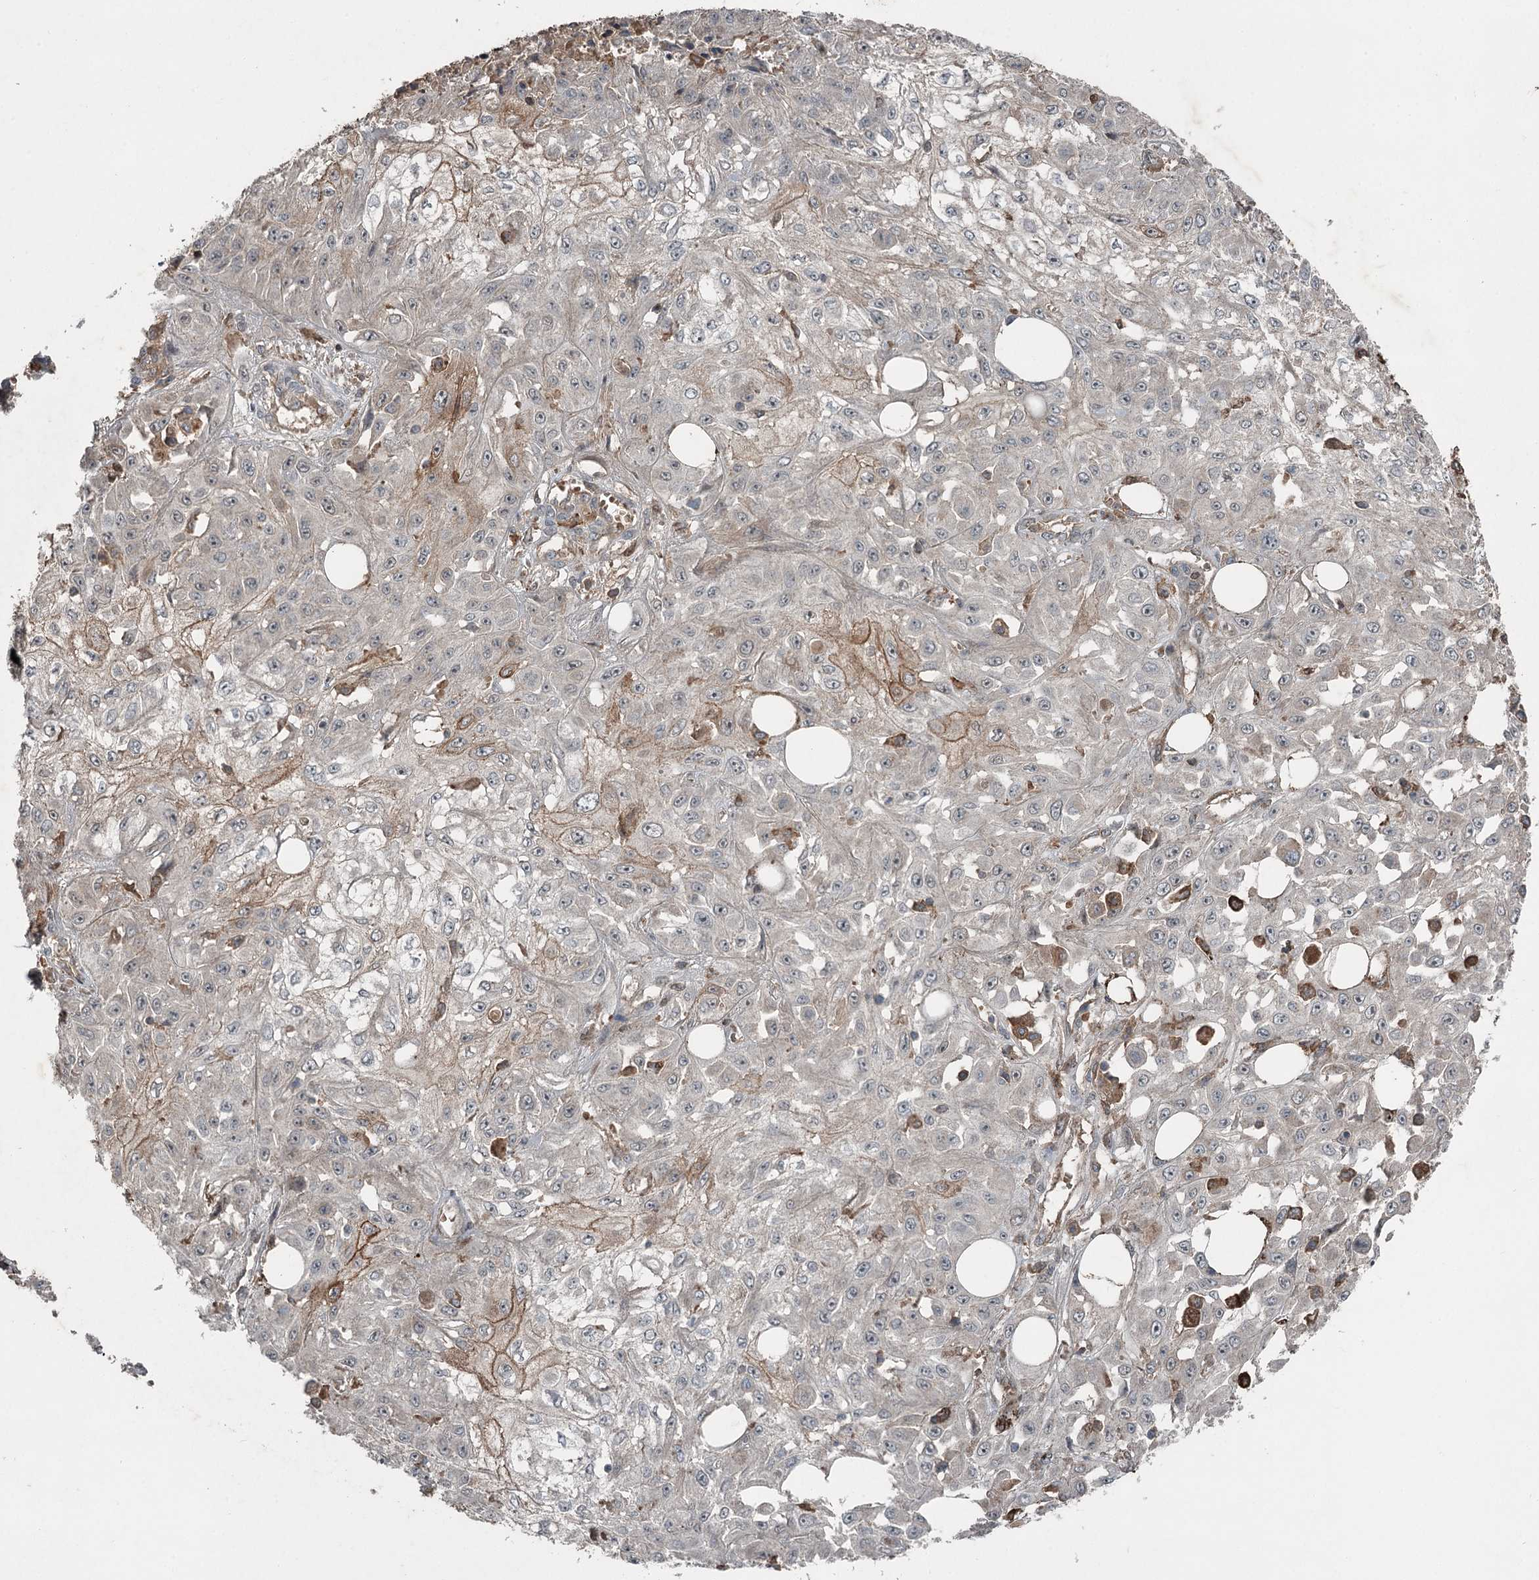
{"staining": {"intensity": "negative", "quantity": "none", "location": "none"}, "tissue": "skin cancer", "cell_type": "Tumor cells", "image_type": "cancer", "snomed": [{"axis": "morphology", "description": "Squamous cell carcinoma, NOS"}, {"axis": "morphology", "description": "Squamous cell carcinoma, metastatic, NOS"}, {"axis": "topography", "description": "Skin"}, {"axis": "topography", "description": "Lymph node"}], "caption": "Immunohistochemical staining of skin squamous cell carcinoma shows no significant expression in tumor cells. Brightfield microscopy of immunohistochemistry stained with DAB (brown) and hematoxylin (blue), captured at high magnification.", "gene": "SLC39A8", "patient": {"sex": "male", "age": 75}}